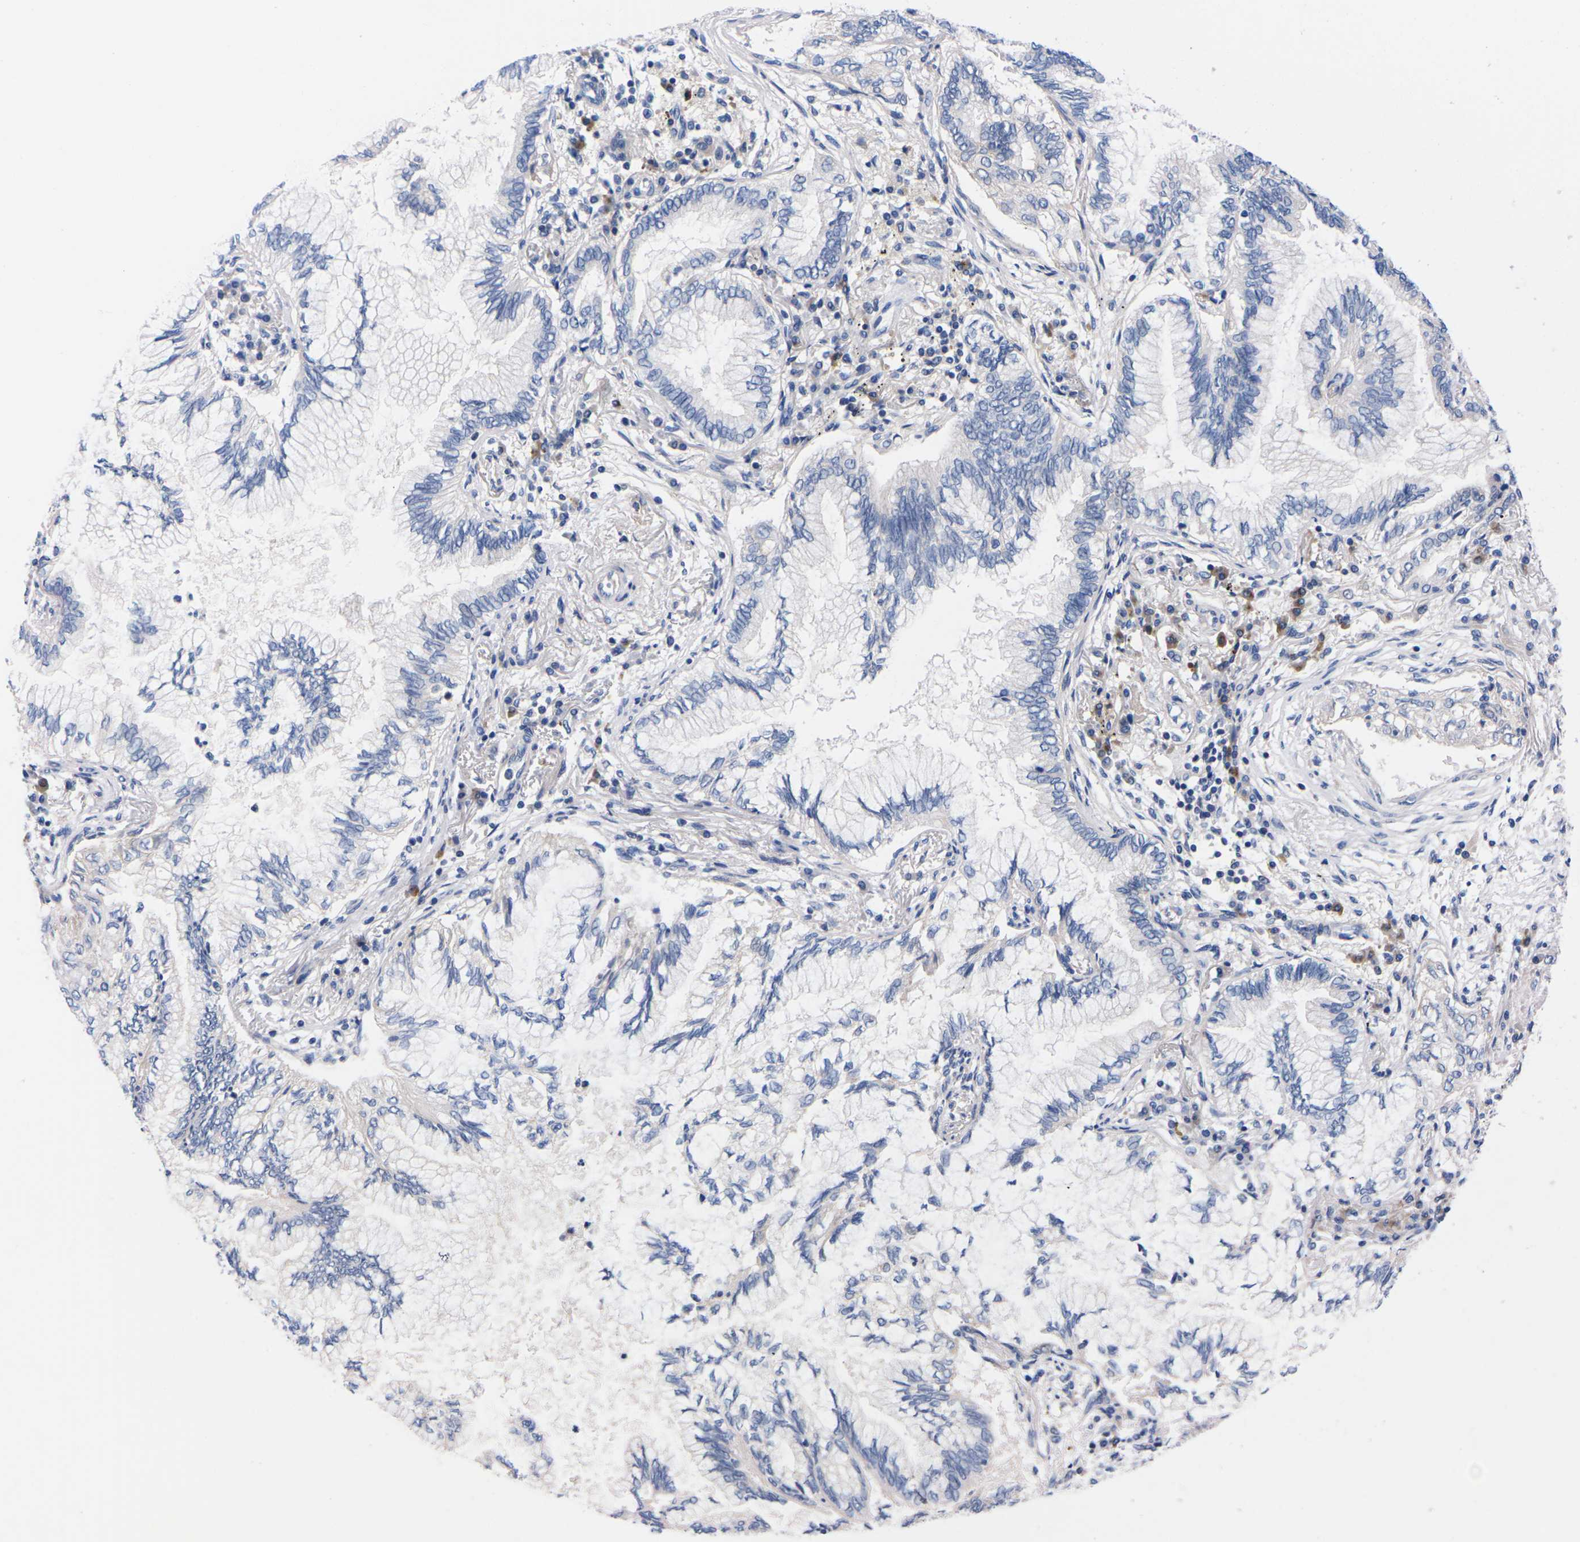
{"staining": {"intensity": "negative", "quantity": "none", "location": "none"}, "tissue": "lung cancer", "cell_type": "Tumor cells", "image_type": "cancer", "snomed": [{"axis": "morphology", "description": "Normal tissue, NOS"}, {"axis": "morphology", "description": "Adenocarcinoma, NOS"}, {"axis": "topography", "description": "Bronchus"}, {"axis": "topography", "description": "Lung"}], "caption": "Immunohistochemical staining of human lung cancer shows no significant staining in tumor cells. The staining is performed using DAB (3,3'-diaminobenzidine) brown chromogen with nuclei counter-stained in using hematoxylin.", "gene": "FAM210A", "patient": {"sex": "female", "age": 70}}